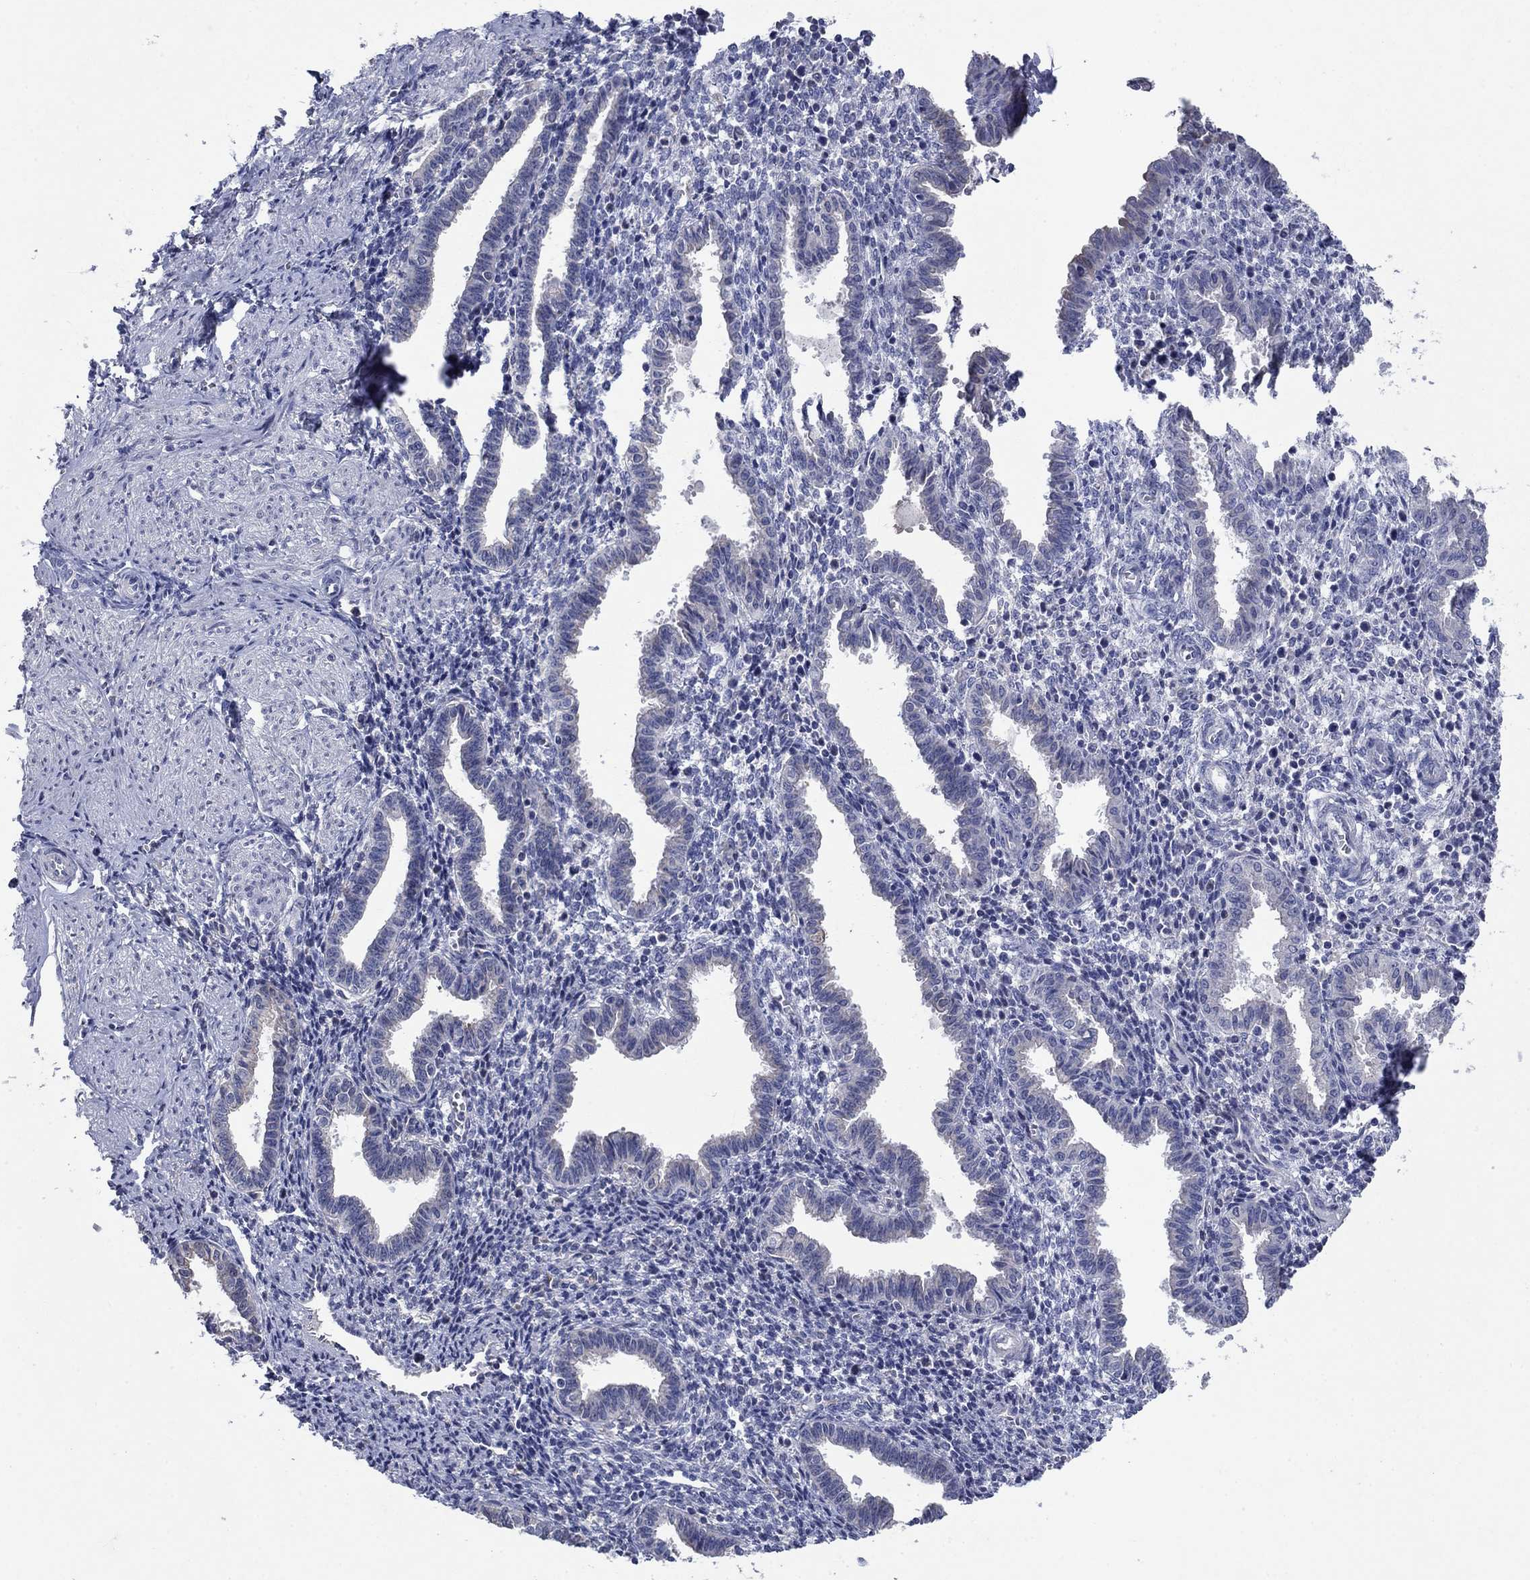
{"staining": {"intensity": "negative", "quantity": "none", "location": "none"}, "tissue": "endometrium", "cell_type": "Cells in endometrial stroma", "image_type": "normal", "snomed": [{"axis": "morphology", "description": "Normal tissue, NOS"}, {"axis": "topography", "description": "Endometrium"}], "caption": "This is an immunohistochemistry image of benign human endometrium. There is no positivity in cells in endometrial stroma.", "gene": "SULT2B1", "patient": {"sex": "female", "age": 37}}